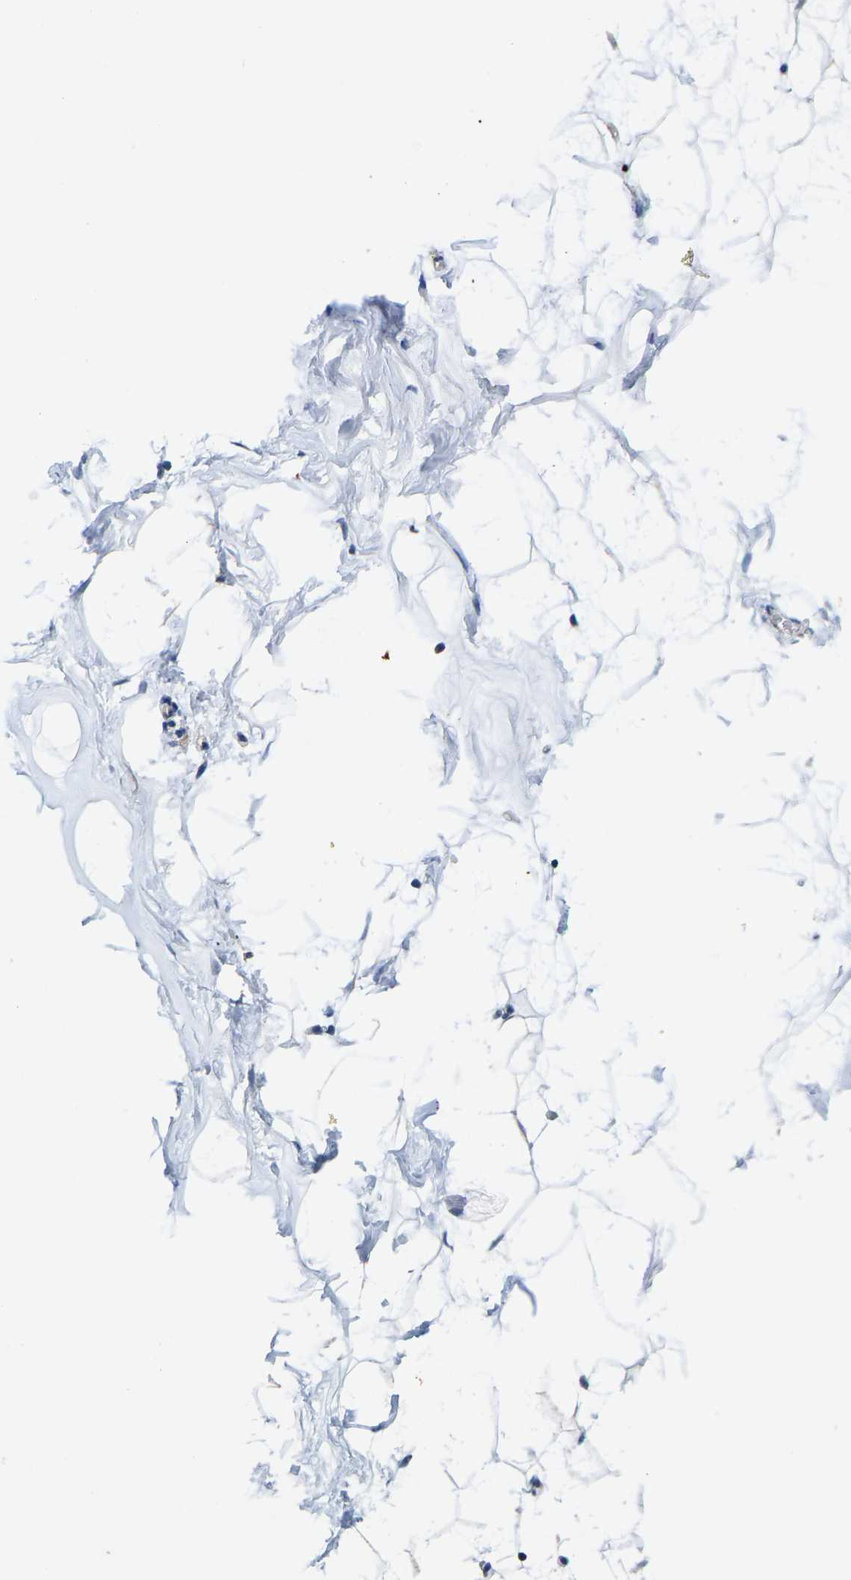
{"staining": {"intensity": "weak", "quantity": ">75%", "location": "cytoplasmic/membranous"}, "tissue": "adipose tissue", "cell_type": "Adipocytes", "image_type": "normal", "snomed": [{"axis": "morphology", "description": "Normal tissue, NOS"}, {"axis": "morphology", "description": "Fibrosis, NOS"}, {"axis": "topography", "description": "Breast"}, {"axis": "topography", "description": "Adipose tissue"}], "caption": "Normal adipose tissue exhibits weak cytoplasmic/membranous expression in about >75% of adipocytes.", "gene": "TDRKH", "patient": {"sex": "female", "age": 39}}